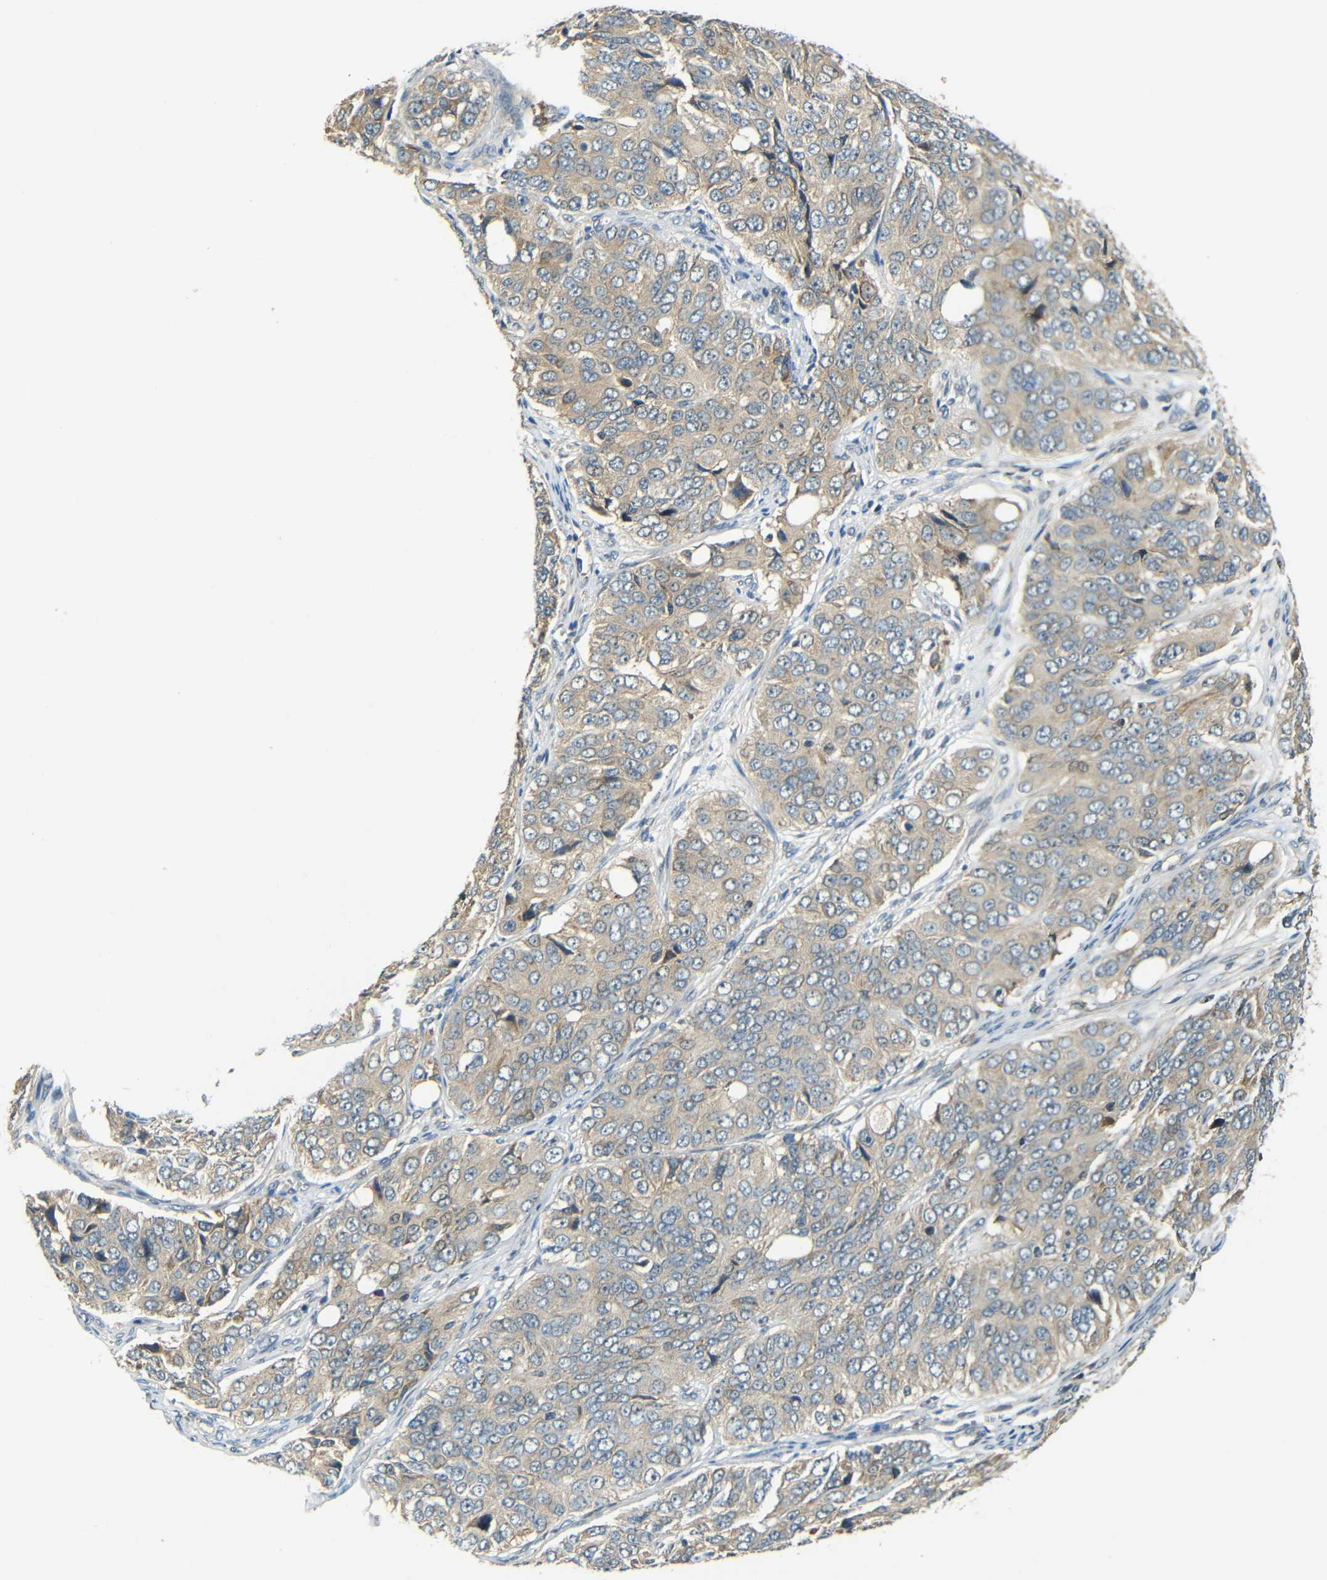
{"staining": {"intensity": "weak", "quantity": ">75%", "location": "cytoplasmic/membranous"}, "tissue": "ovarian cancer", "cell_type": "Tumor cells", "image_type": "cancer", "snomed": [{"axis": "morphology", "description": "Carcinoma, endometroid"}, {"axis": "topography", "description": "Ovary"}], "caption": "Immunohistochemical staining of ovarian cancer (endometroid carcinoma) demonstrates low levels of weak cytoplasmic/membranous positivity in approximately >75% of tumor cells.", "gene": "FNDC3A", "patient": {"sex": "female", "age": 51}}